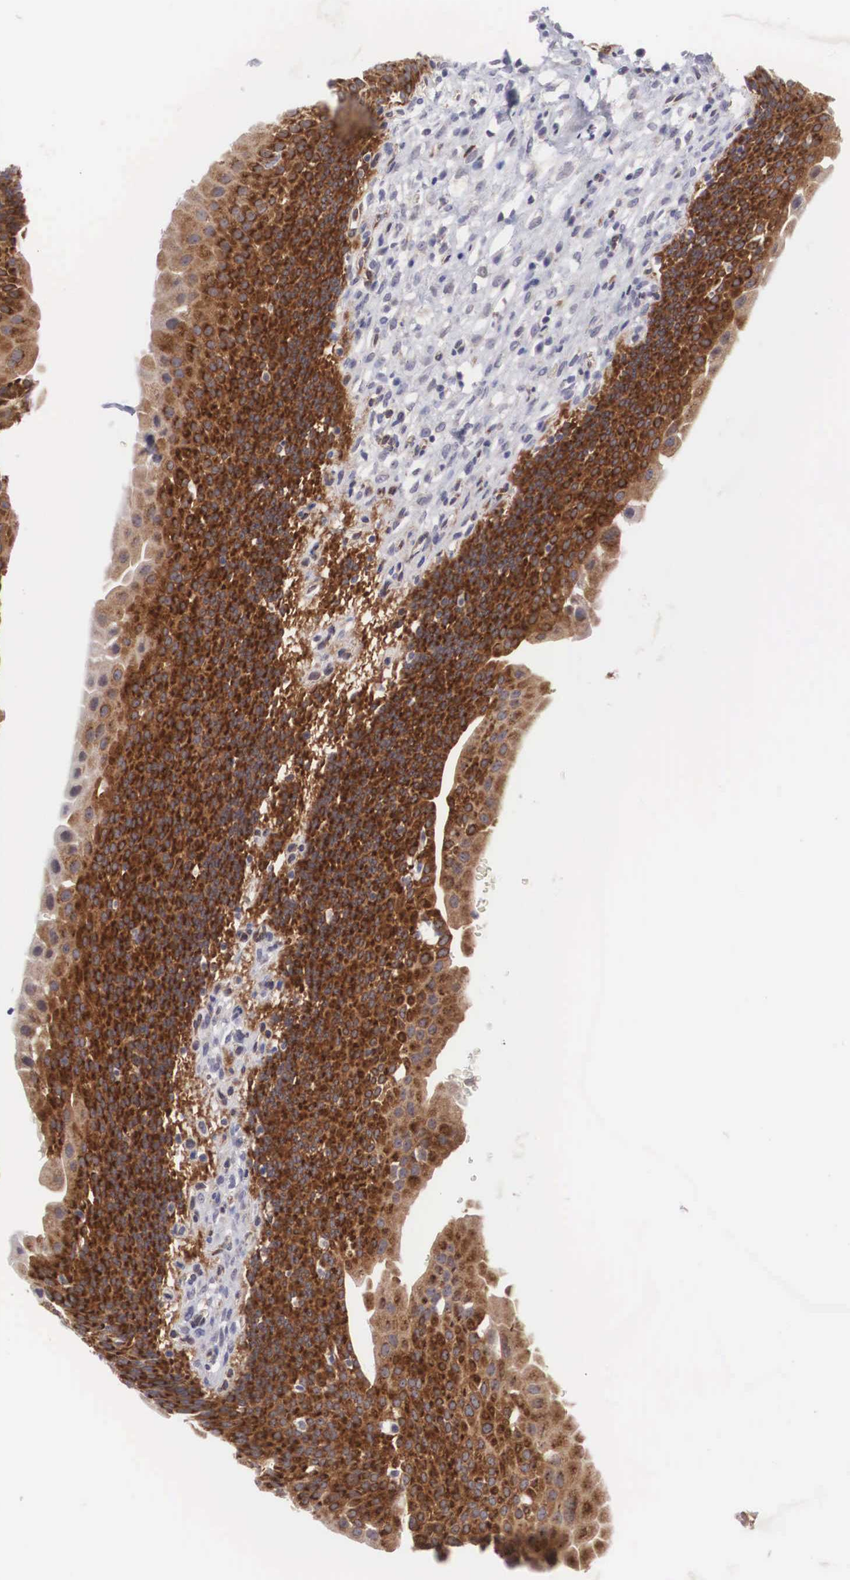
{"staining": {"intensity": "strong", "quantity": ">75%", "location": "cytoplasmic/membranous"}, "tissue": "urinary bladder", "cell_type": "Urothelial cells", "image_type": "normal", "snomed": [{"axis": "morphology", "description": "Normal tissue, NOS"}, {"axis": "morphology", "description": "Urothelial carcinoma, Low grade"}, {"axis": "topography", "description": "Smooth muscle"}, {"axis": "topography", "description": "Urinary bladder"}], "caption": "Immunohistochemical staining of benign urinary bladder exhibits high levels of strong cytoplasmic/membranous positivity in about >75% of urothelial cells. The protein of interest is shown in brown color, while the nuclei are stained blue.", "gene": "MAST4", "patient": {"sex": "male", "age": 60}}